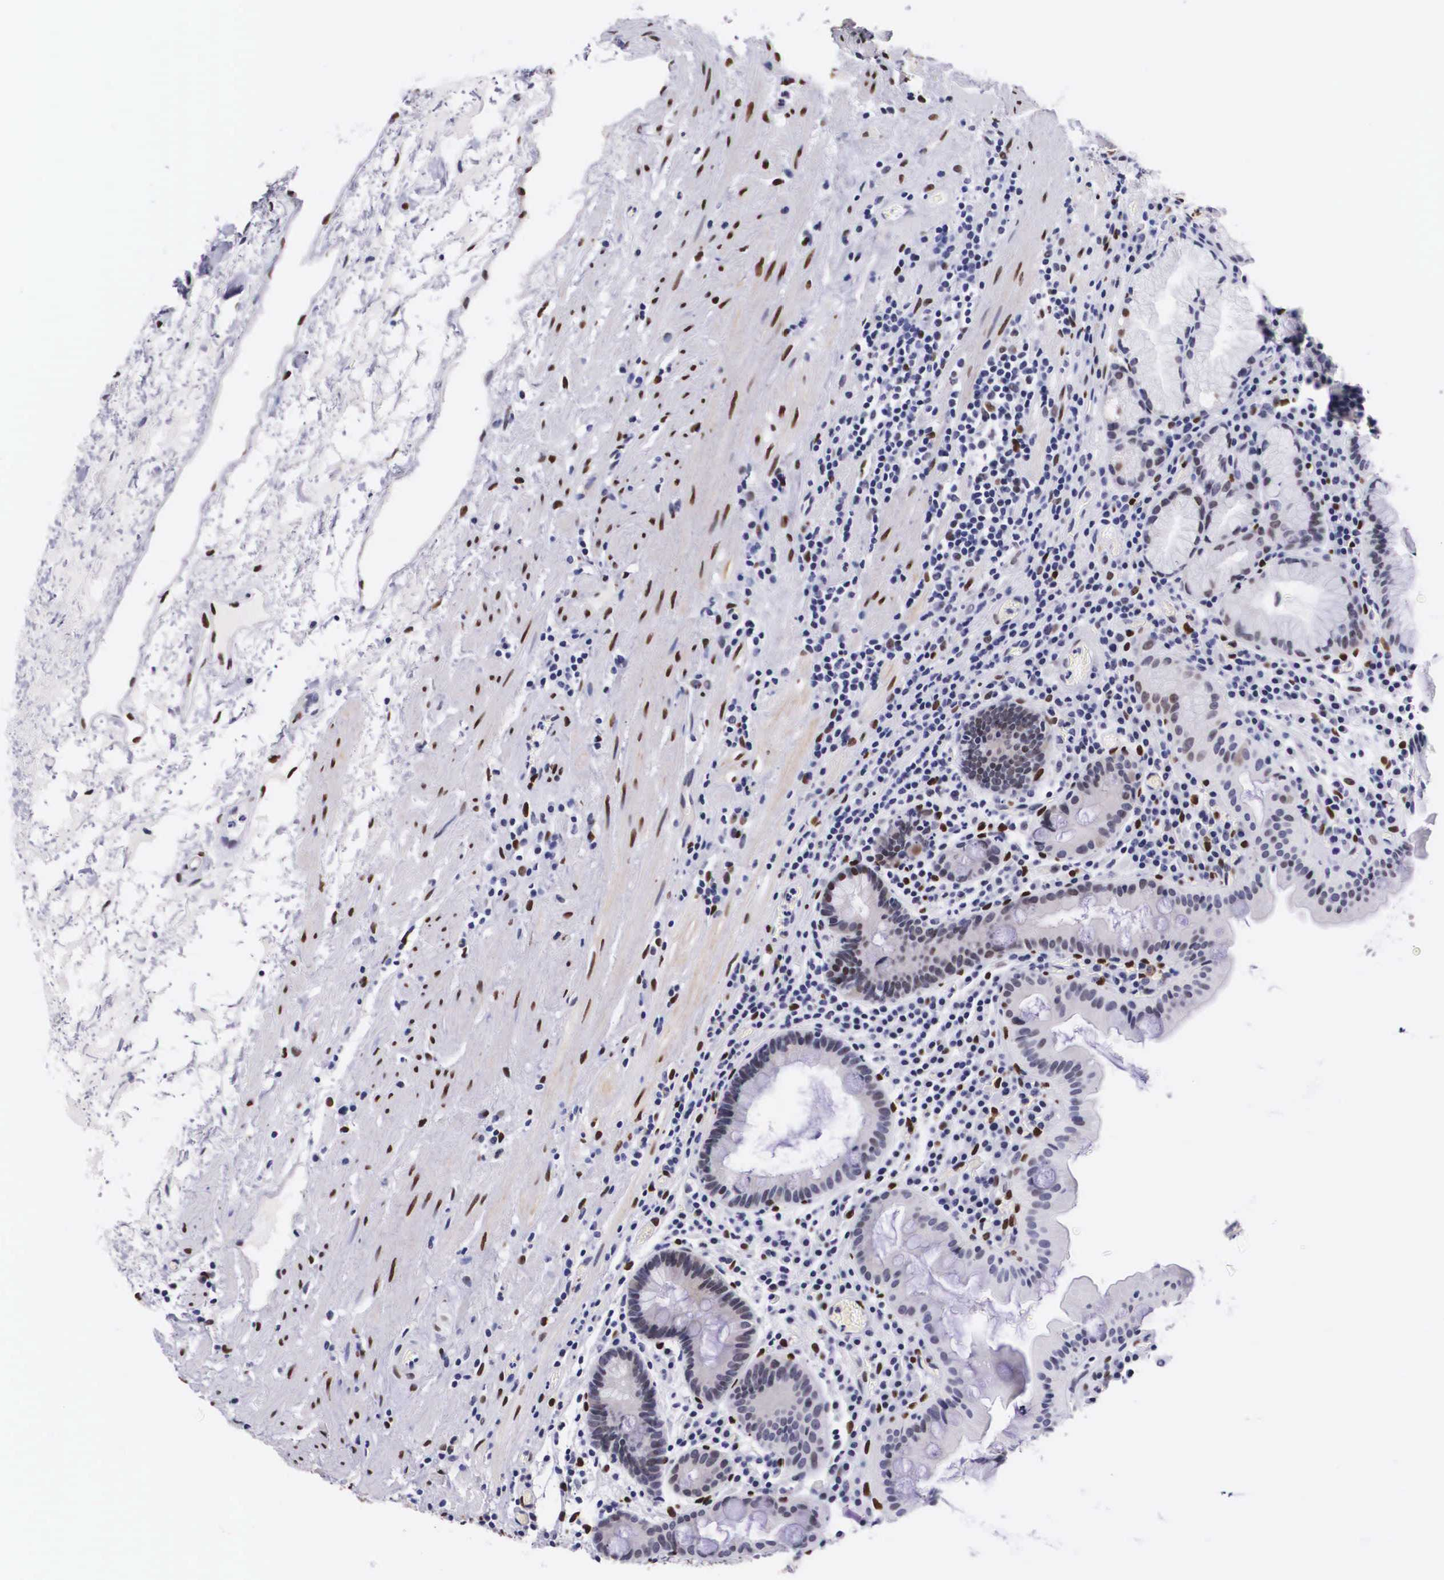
{"staining": {"intensity": "strong", "quantity": "25%-75%", "location": "nuclear"}, "tissue": "stomach", "cell_type": "Glandular cells", "image_type": "normal", "snomed": [{"axis": "morphology", "description": "Normal tissue, NOS"}, {"axis": "topography", "description": "Stomach, lower"}, {"axis": "topography", "description": "Duodenum"}], "caption": "DAB immunohistochemical staining of unremarkable stomach shows strong nuclear protein expression in about 25%-75% of glandular cells. The staining was performed using DAB (3,3'-diaminobenzidine), with brown indicating positive protein expression. Nuclei are stained blue with hematoxylin.", "gene": "KHDRBS3", "patient": {"sex": "male", "age": 84}}